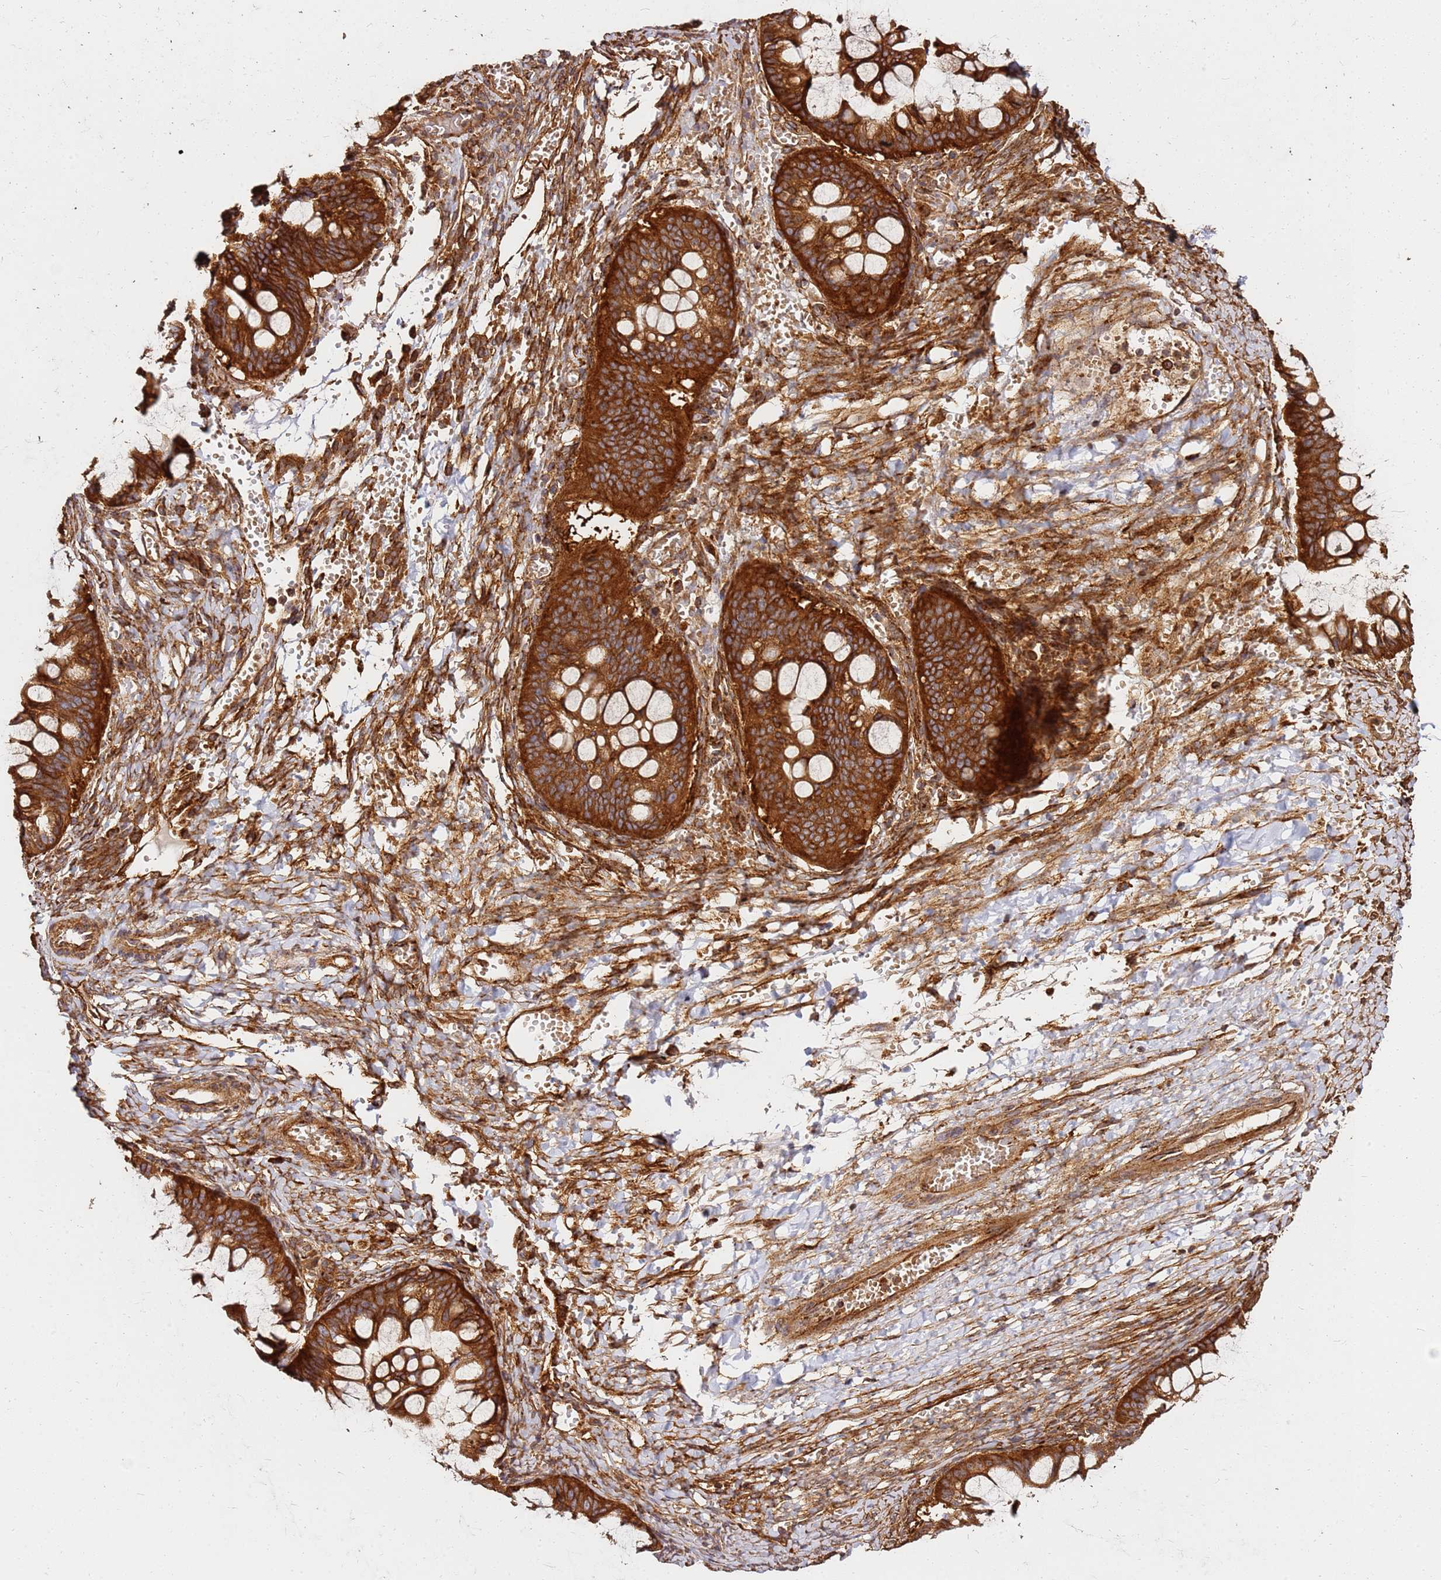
{"staining": {"intensity": "strong", "quantity": ">75%", "location": "cytoplasmic/membranous"}, "tissue": "ovarian cancer", "cell_type": "Tumor cells", "image_type": "cancer", "snomed": [{"axis": "morphology", "description": "Cystadenocarcinoma, mucinous, NOS"}, {"axis": "topography", "description": "Ovary"}], "caption": "Human ovarian mucinous cystadenocarcinoma stained with a protein marker demonstrates strong staining in tumor cells.", "gene": "DVL3", "patient": {"sex": "female", "age": 73}}